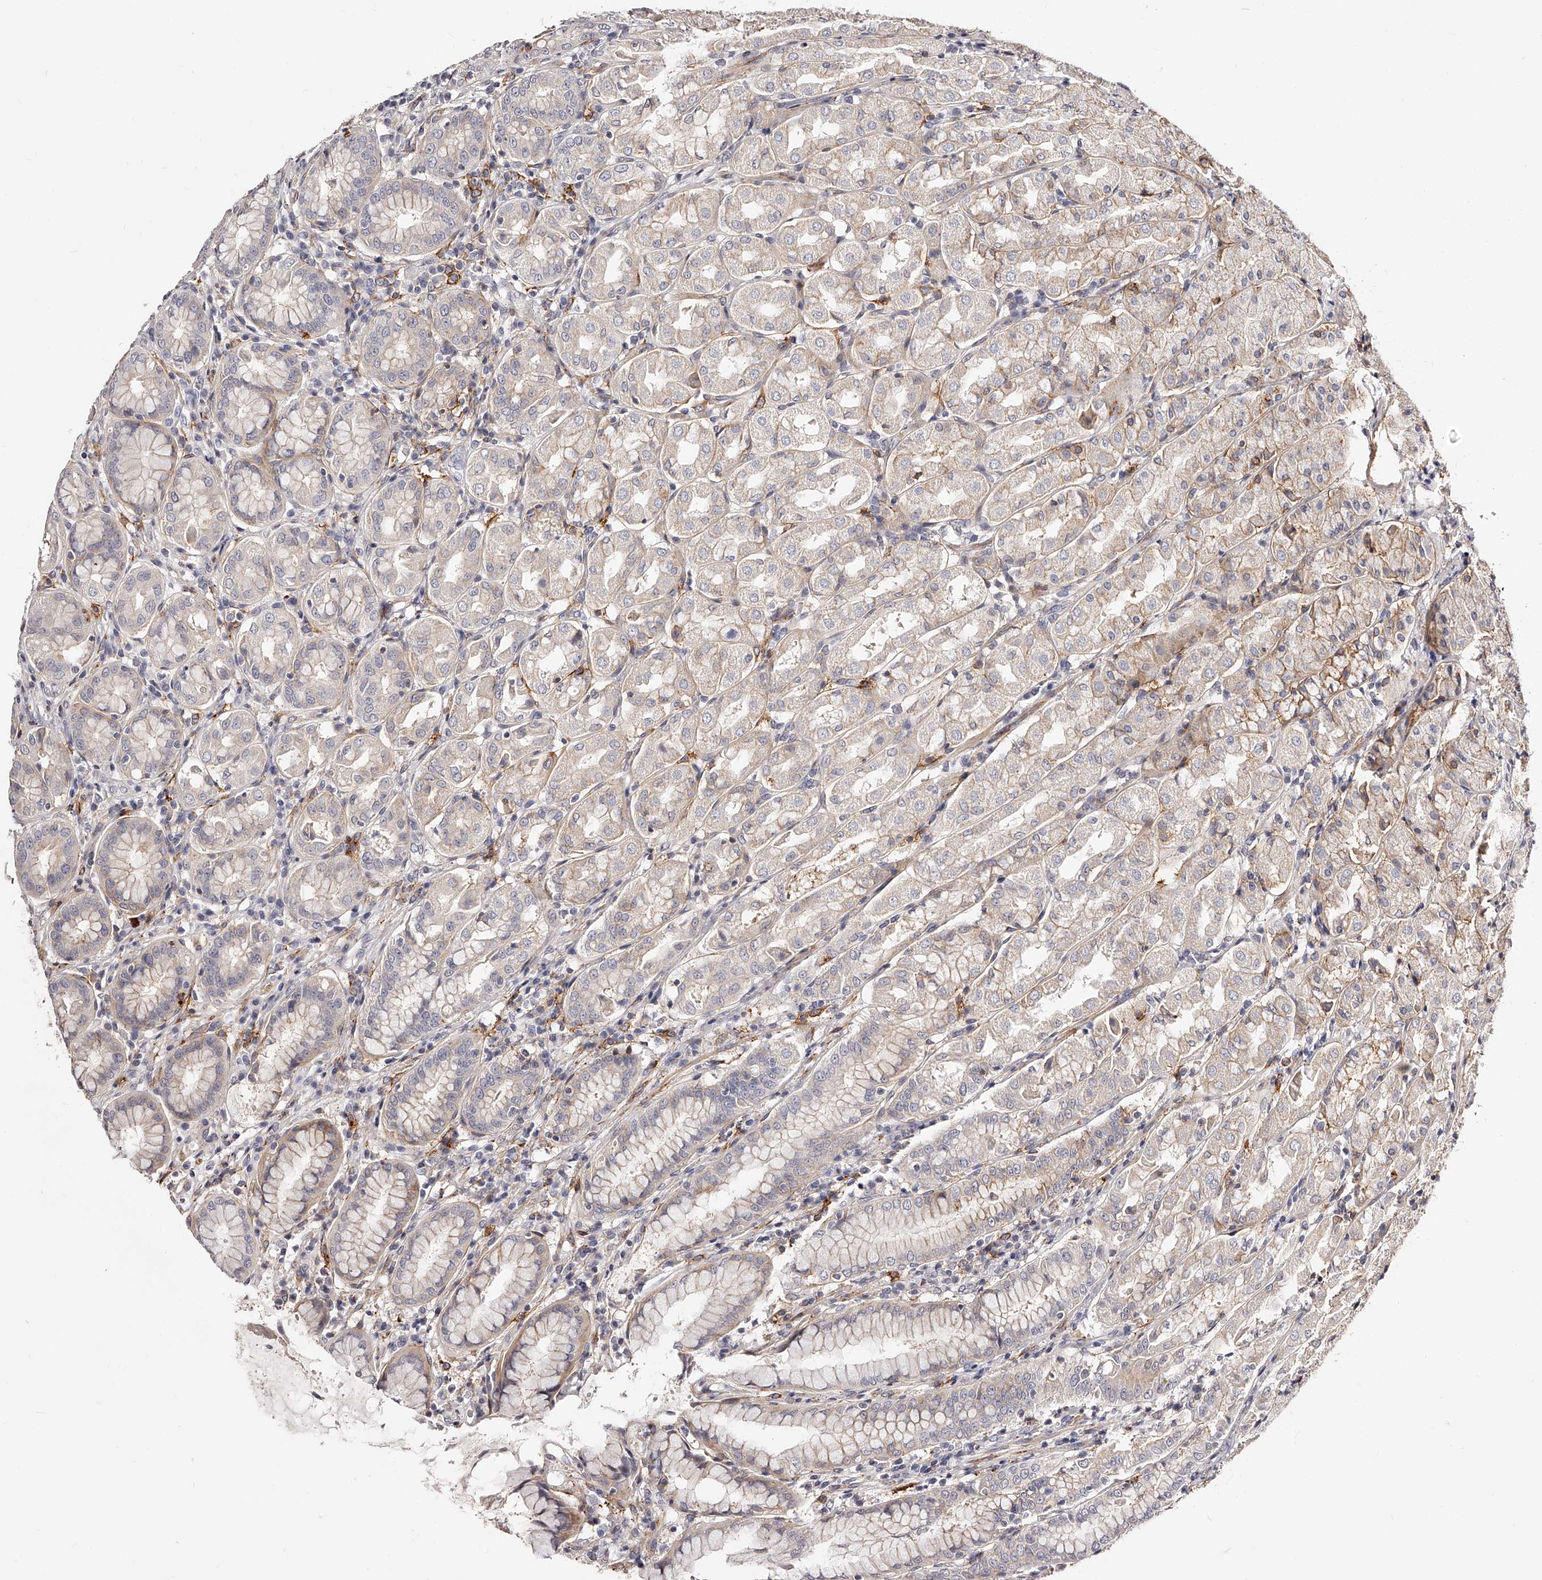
{"staining": {"intensity": "weak", "quantity": "25%-75%", "location": "cytoplasmic/membranous"}, "tissue": "stomach", "cell_type": "Glandular cells", "image_type": "normal", "snomed": [{"axis": "morphology", "description": "Normal tissue, NOS"}, {"axis": "topography", "description": "Stomach"}, {"axis": "topography", "description": "Stomach, lower"}], "caption": "Weak cytoplasmic/membranous protein positivity is present in approximately 25%-75% of glandular cells in stomach.", "gene": "CD82", "patient": {"sex": "female", "age": 56}}